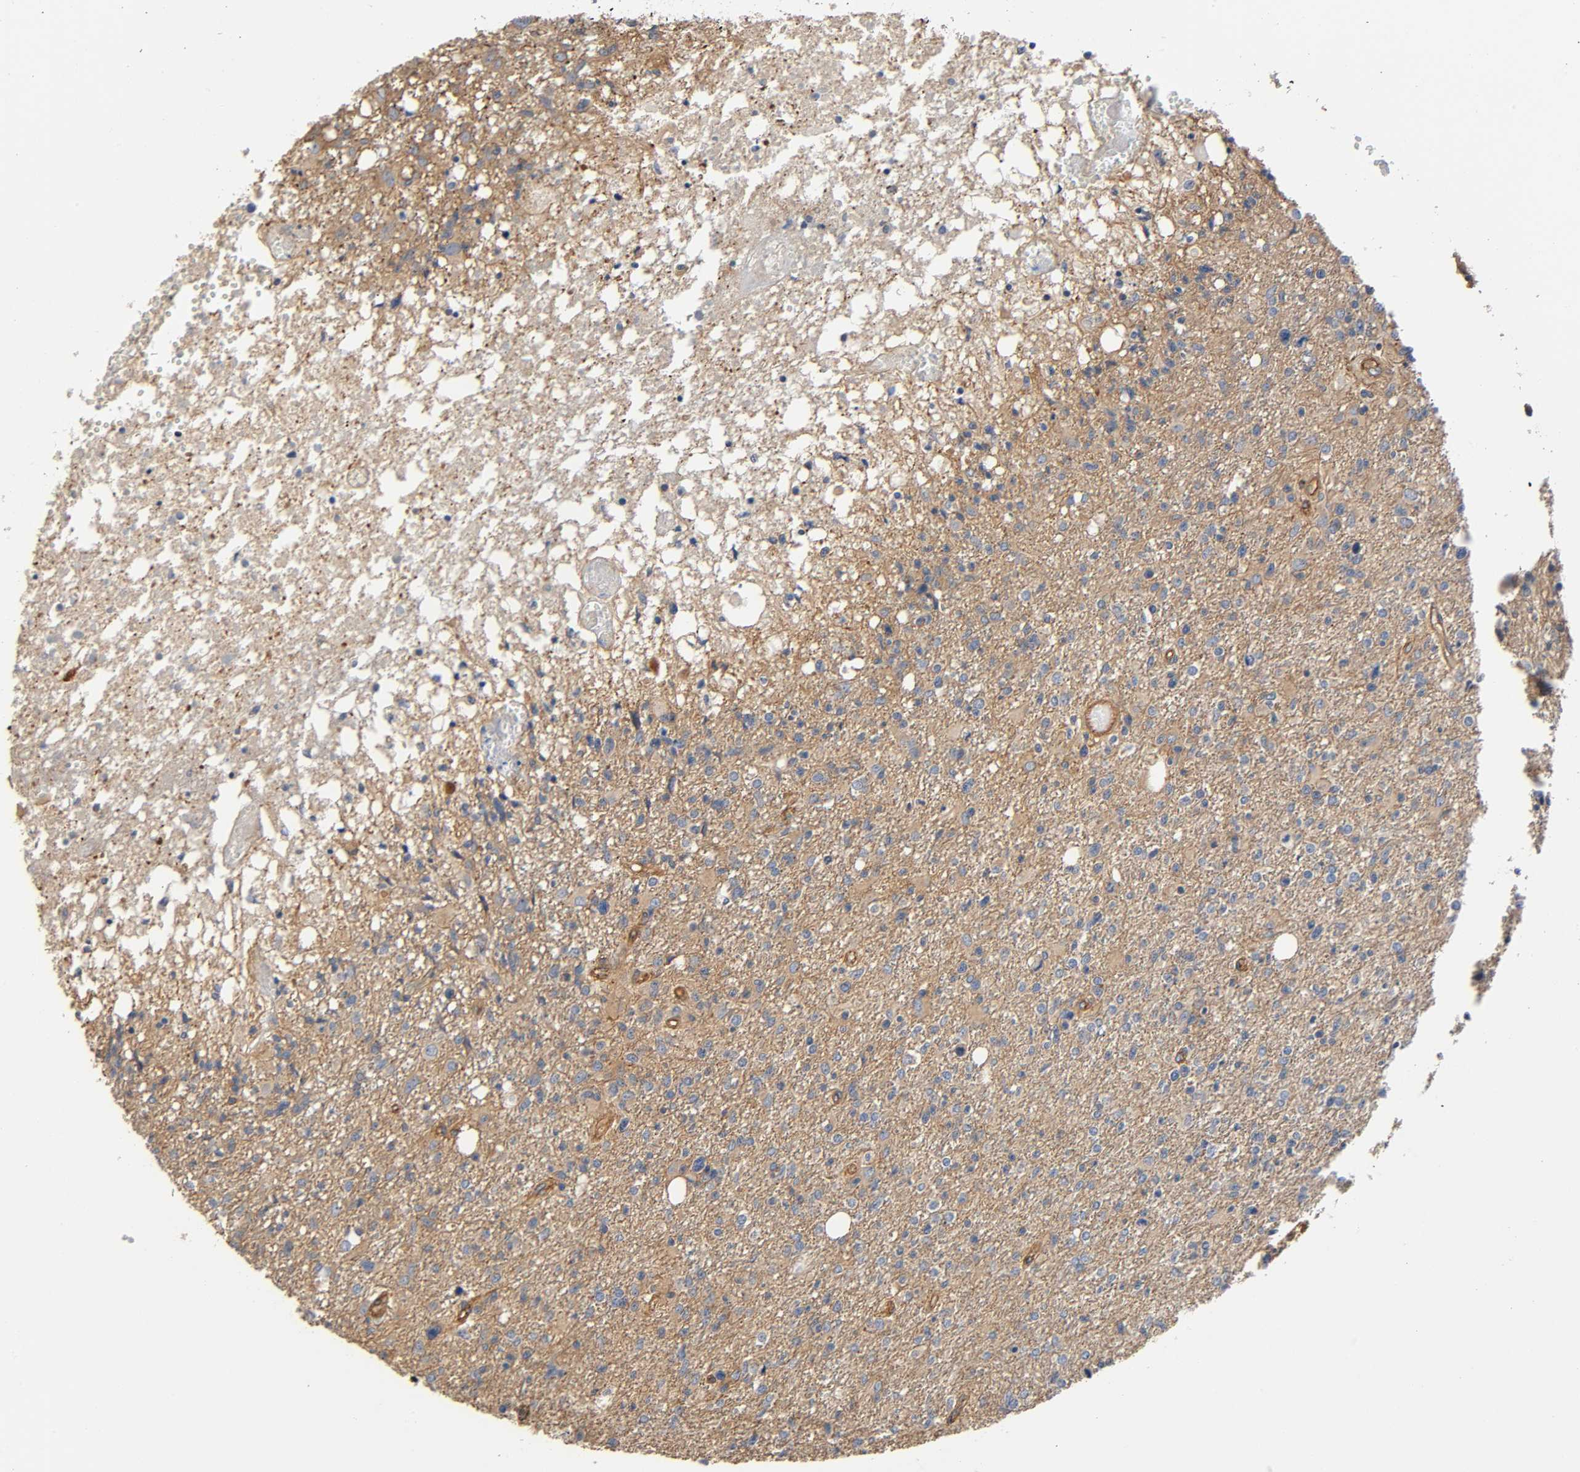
{"staining": {"intensity": "moderate", "quantity": ">75%", "location": "cytoplasmic/membranous"}, "tissue": "glioma", "cell_type": "Tumor cells", "image_type": "cancer", "snomed": [{"axis": "morphology", "description": "Glioma, malignant, High grade"}, {"axis": "topography", "description": "Cerebral cortex"}], "caption": "Protein expression analysis of glioma shows moderate cytoplasmic/membranous positivity in approximately >75% of tumor cells. (DAB (3,3'-diaminobenzidine) = brown stain, brightfield microscopy at high magnification).", "gene": "MARS1", "patient": {"sex": "male", "age": 76}}